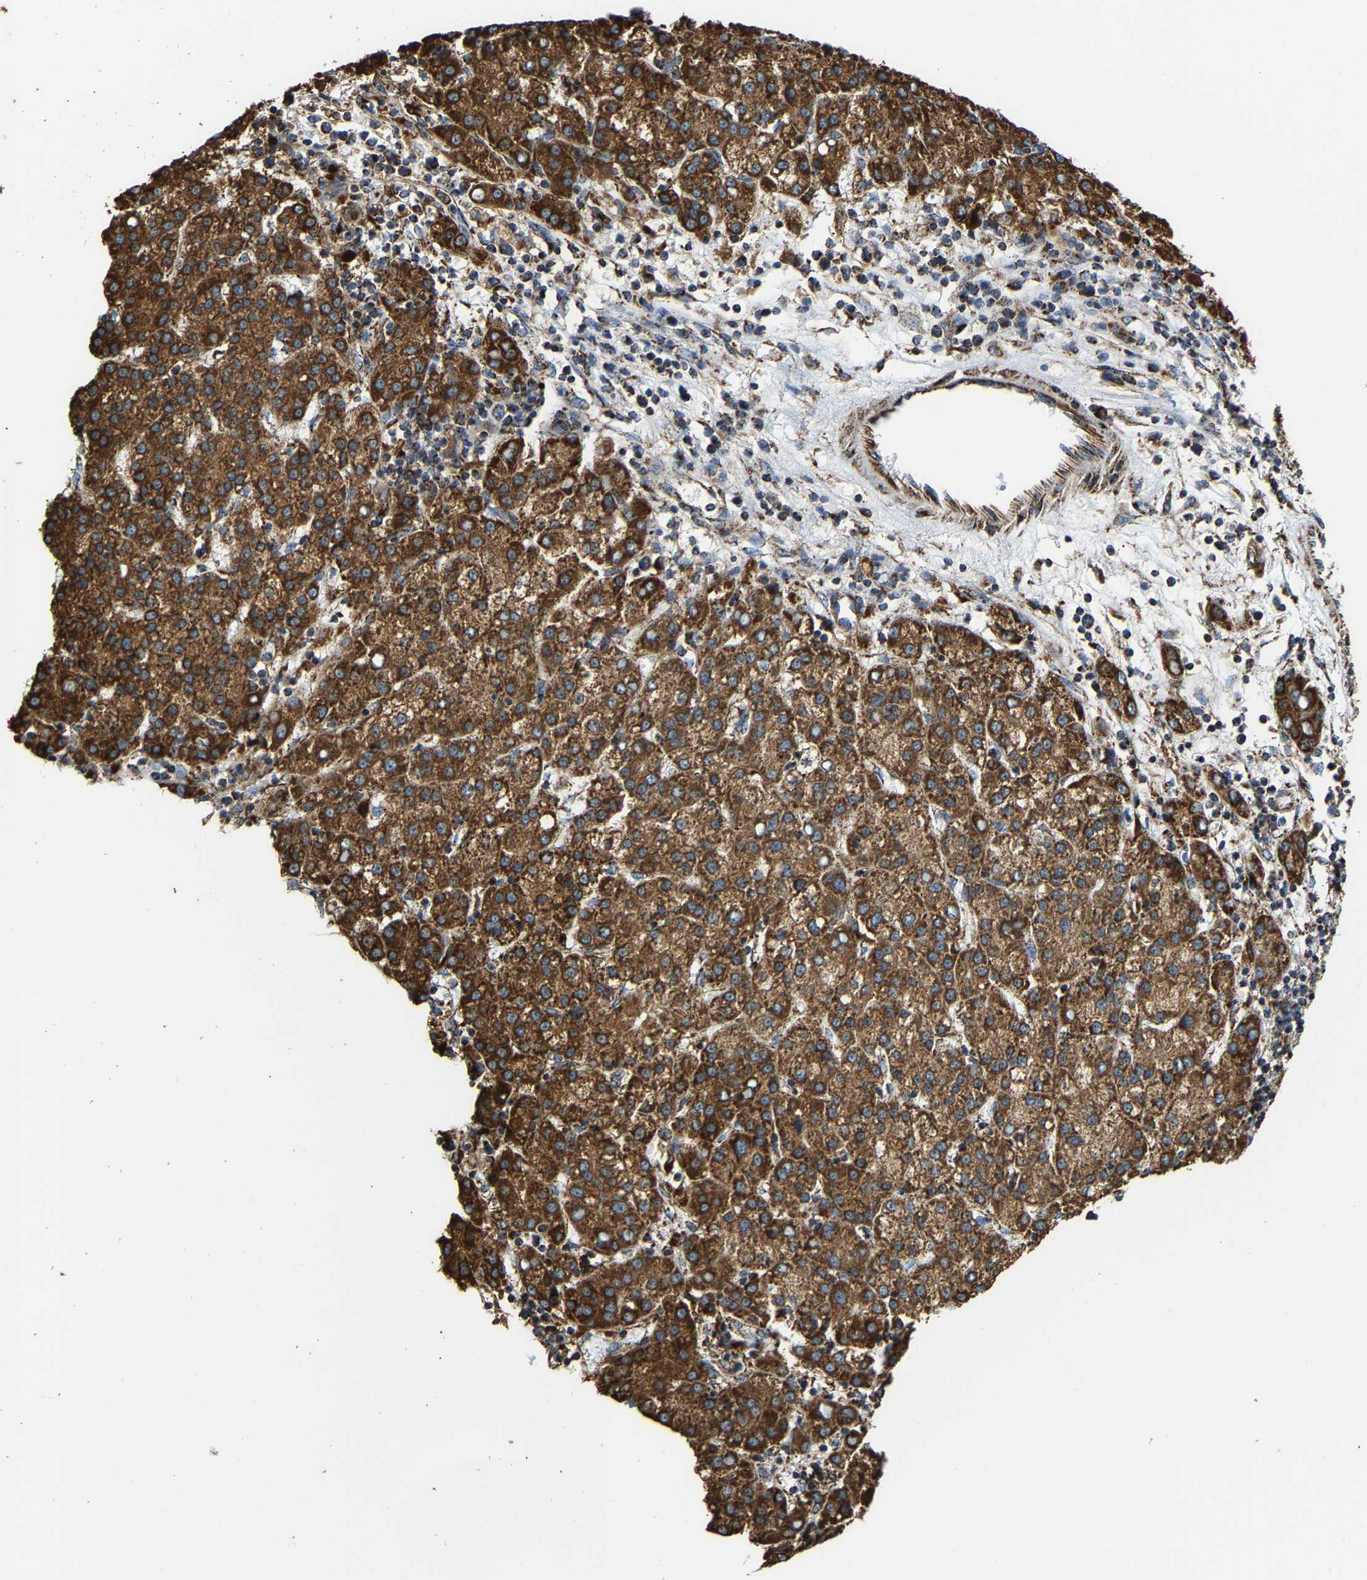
{"staining": {"intensity": "strong", "quantity": ">75%", "location": "cytoplasmic/membranous"}, "tissue": "liver cancer", "cell_type": "Tumor cells", "image_type": "cancer", "snomed": [{"axis": "morphology", "description": "Carcinoma, Hepatocellular, NOS"}, {"axis": "topography", "description": "Liver"}], "caption": "The micrograph shows a brown stain indicating the presence of a protein in the cytoplasmic/membranous of tumor cells in liver cancer (hepatocellular carcinoma).", "gene": "NDUFV3", "patient": {"sex": "female", "age": 58}}